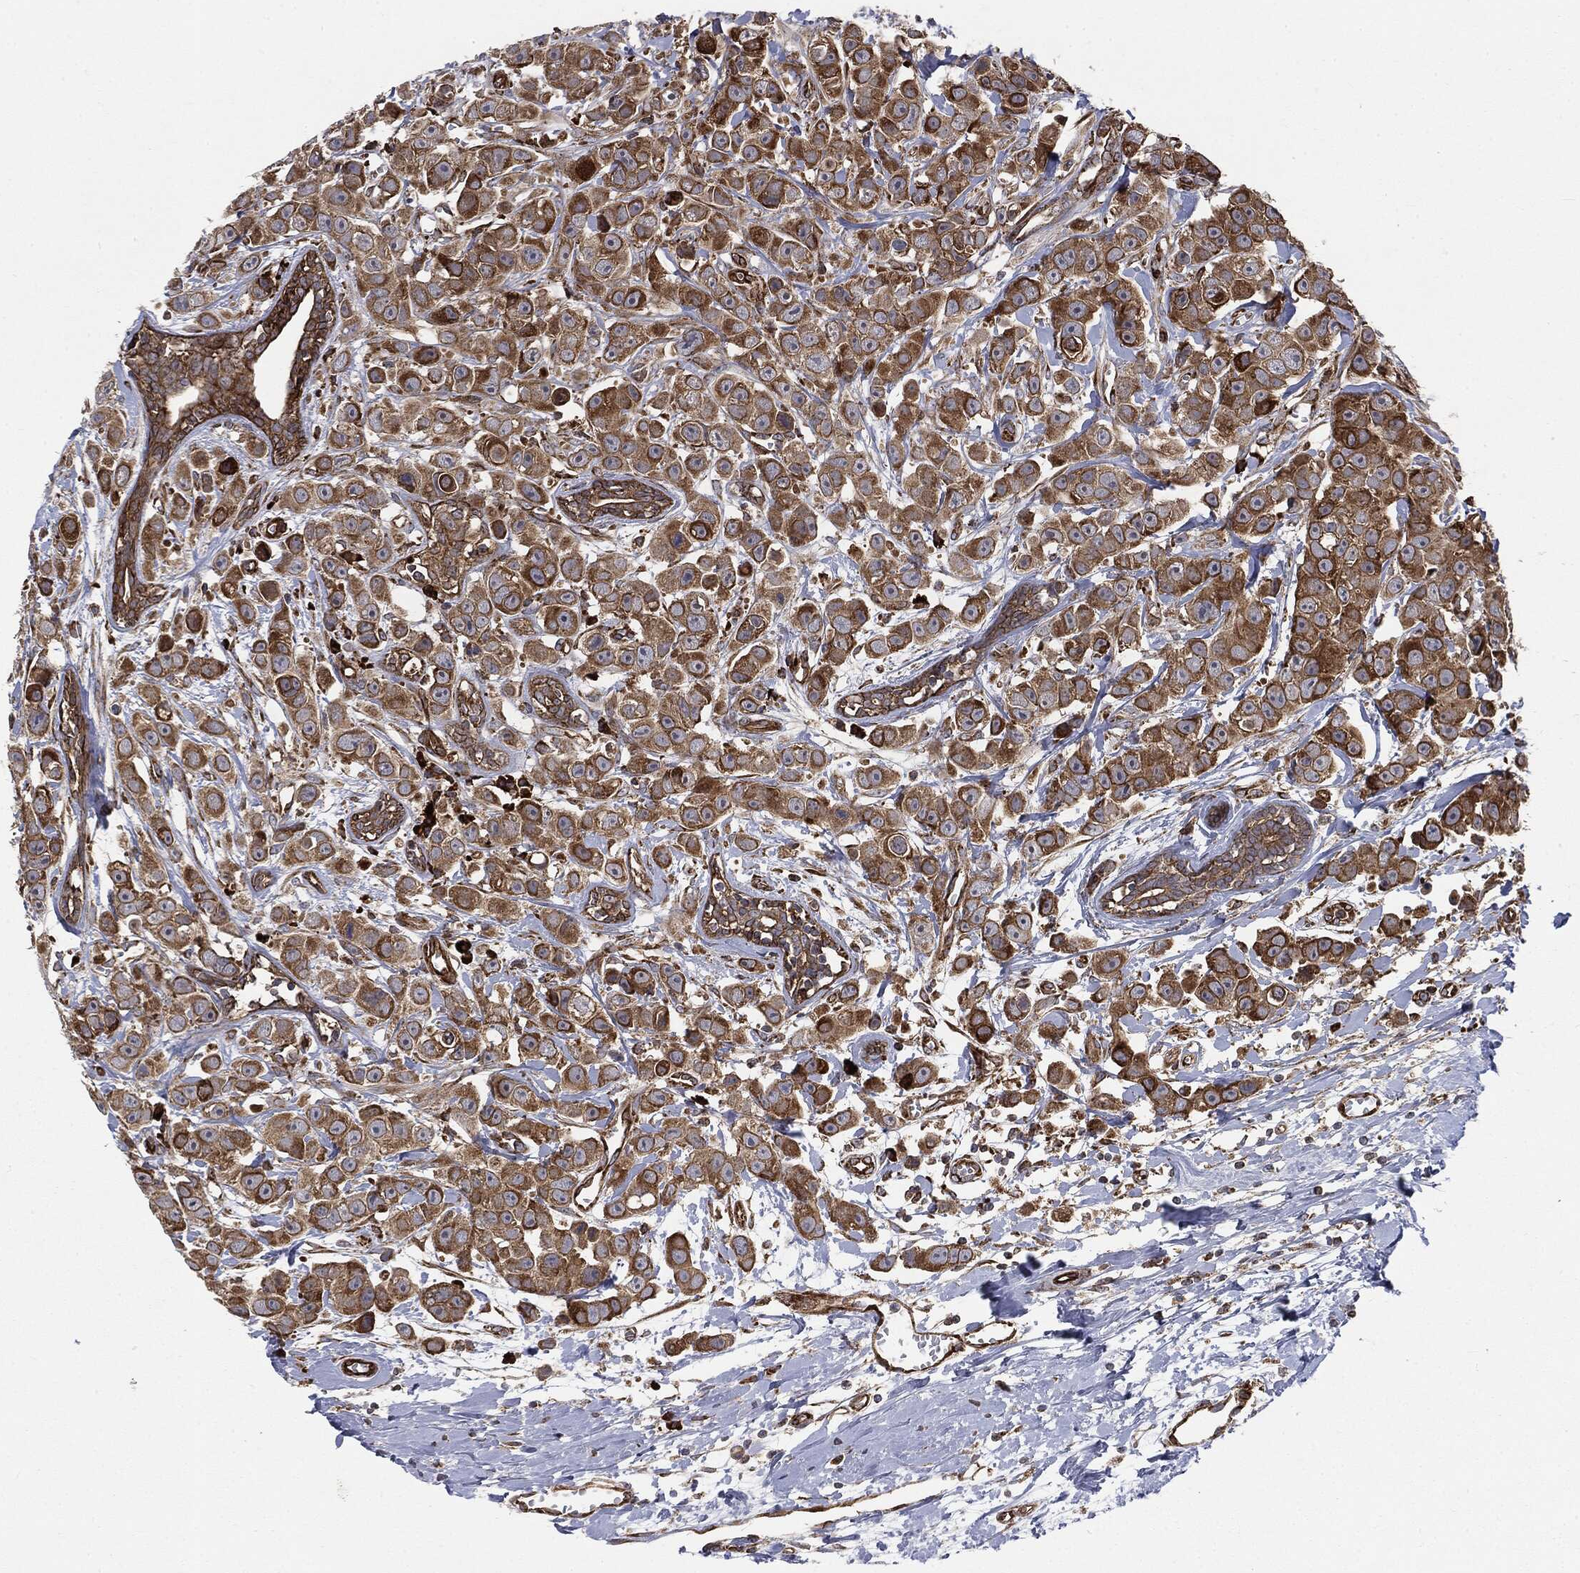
{"staining": {"intensity": "strong", "quantity": ">75%", "location": "cytoplasmic/membranous"}, "tissue": "breast cancer", "cell_type": "Tumor cells", "image_type": "cancer", "snomed": [{"axis": "morphology", "description": "Duct carcinoma"}, {"axis": "topography", "description": "Breast"}], "caption": "Human breast infiltrating ductal carcinoma stained for a protein (brown) displays strong cytoplasmic/membranous positive staining in approximately >75% of tumor cells.", "gene": "CYLD", "patient": {"sex": "female", "age": 35}}